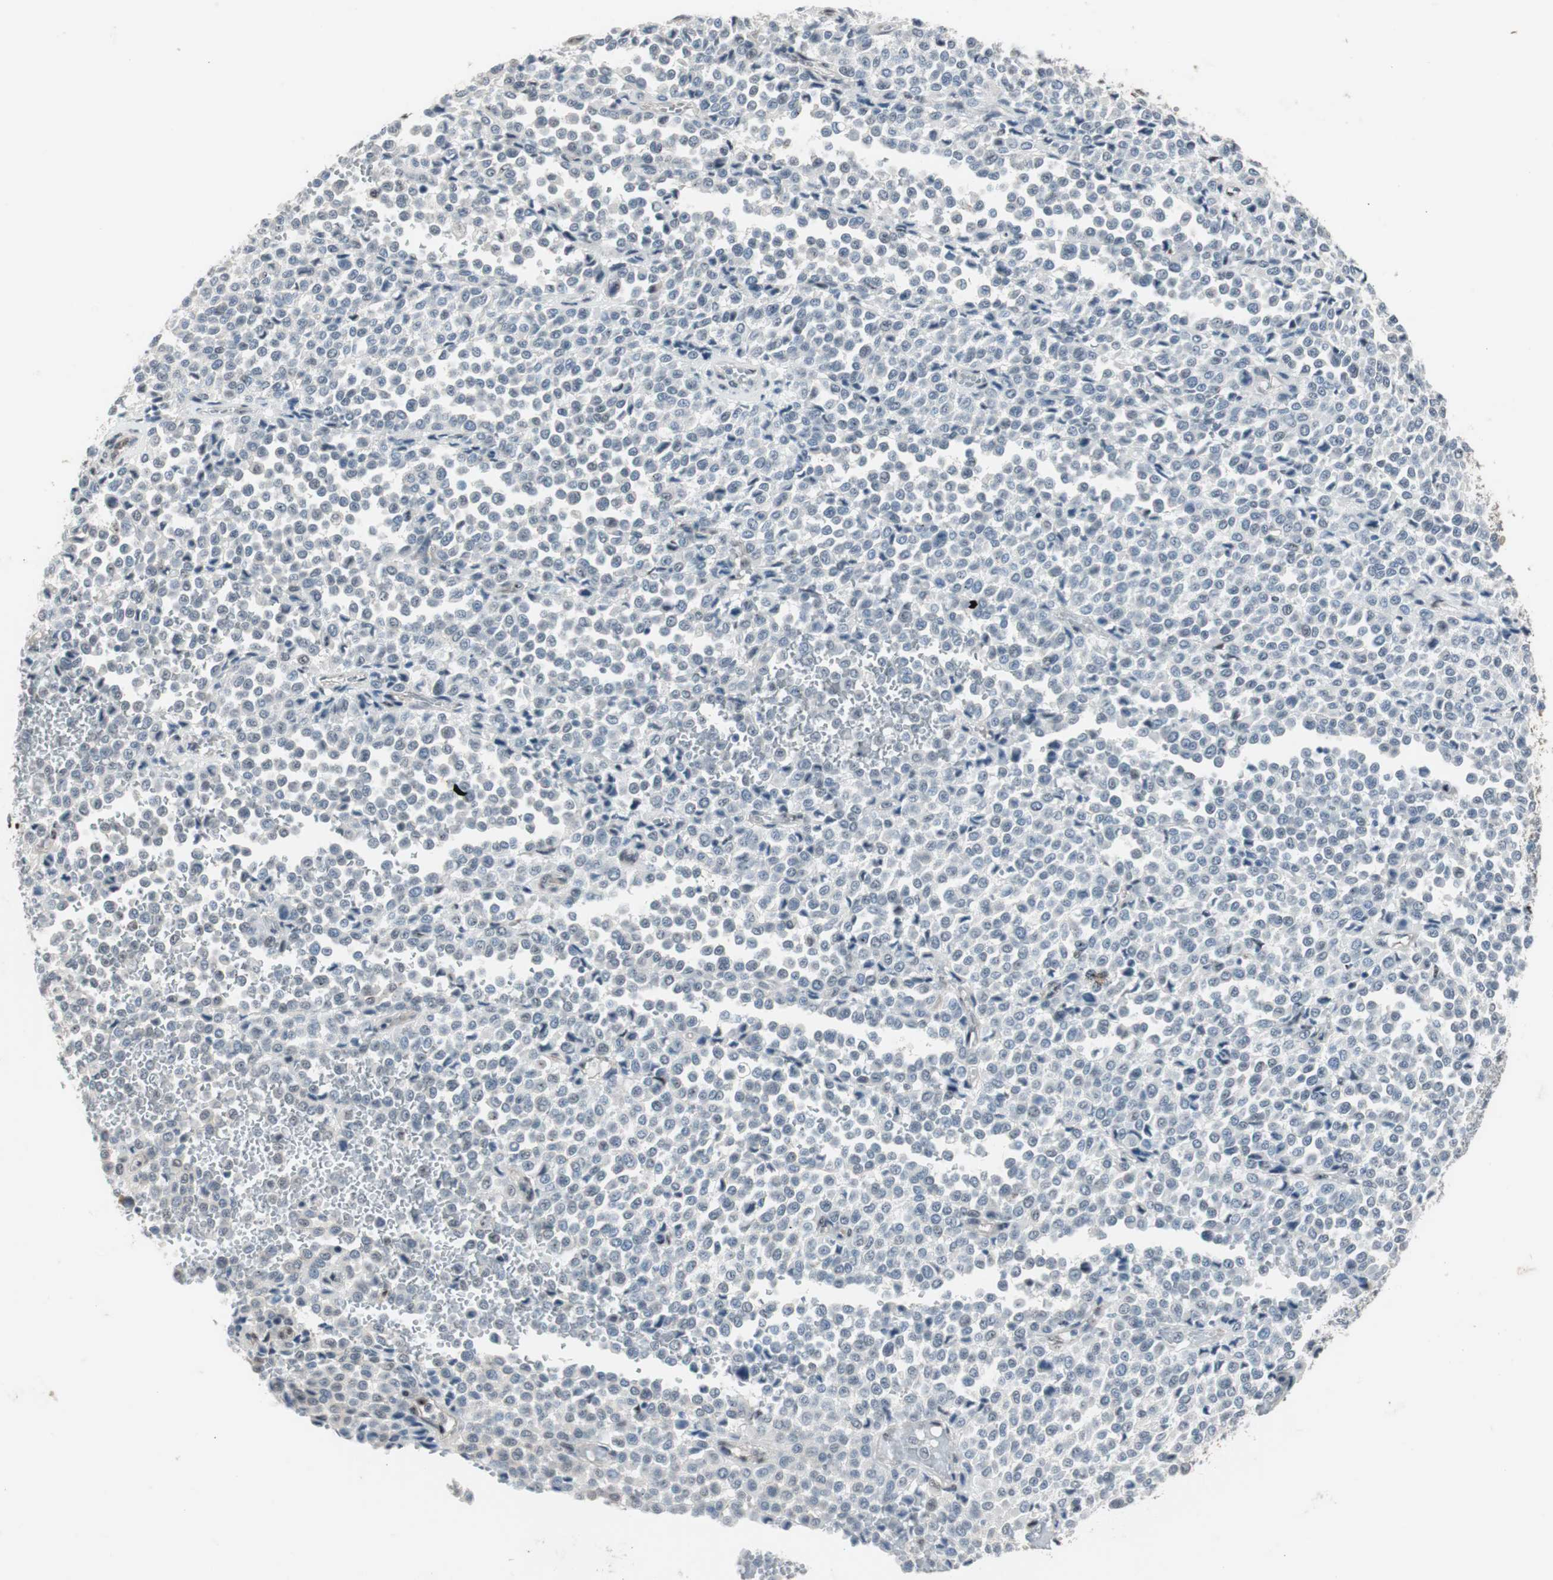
{"staining": {"intensity": "negative", "quantity": "none", "location": "none"}, "tissue": "melanoma", "cell_type": "Tumor cells", "image_type": "cancer", "snomed": [{"axis": "morphology", "description": "Malignant melanoma, Metastatic site"}, {"axis": "topography", "description": "Pancreas"}], "caption": "Malignant melanoma (metastatic site) was stained to show a protein in brown. There is no significant staining in tumor cells.", "gene": "PML", "patient": {"sex": "female", "age": 30}}